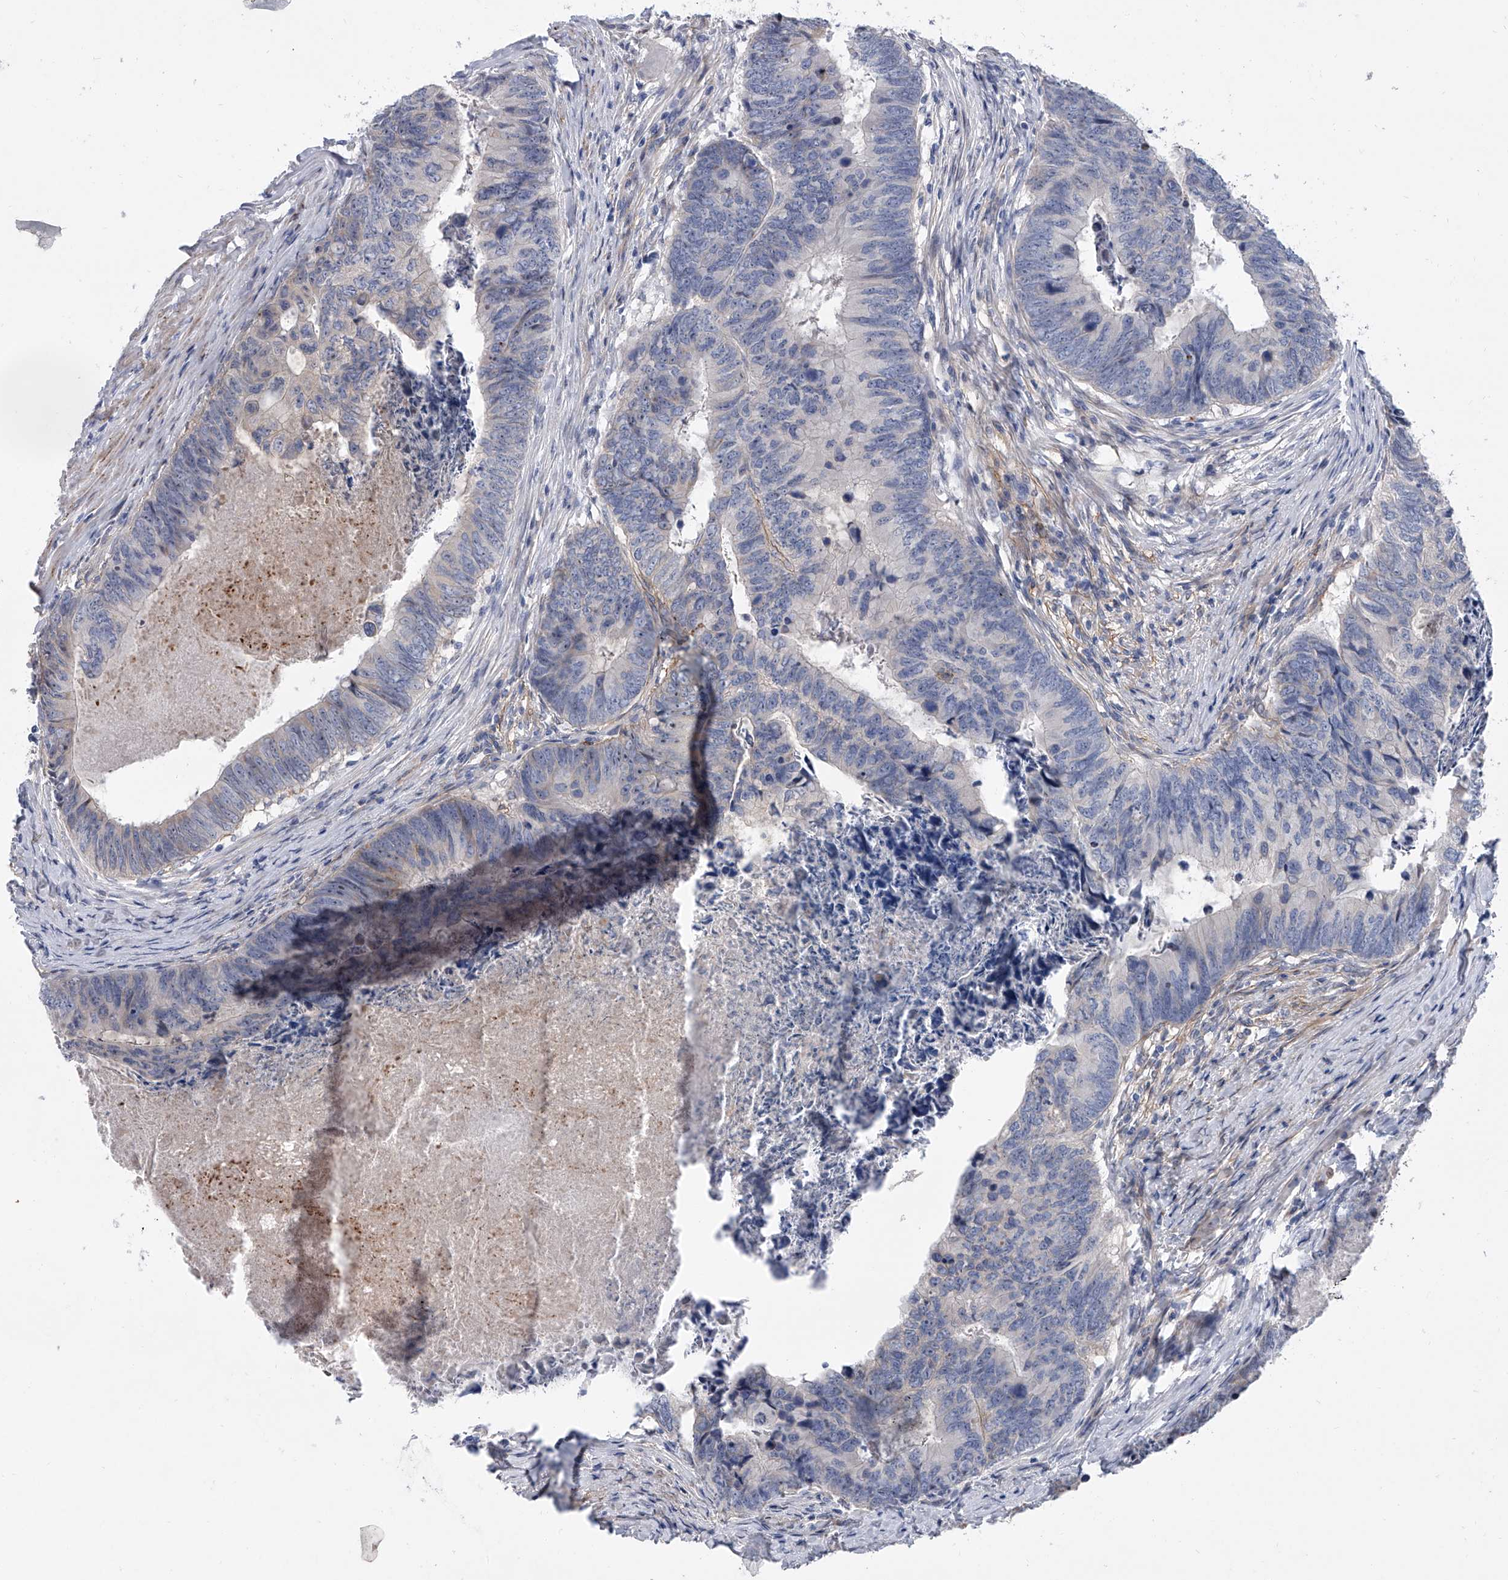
{"staining": {"intensity": "negative", "quantity": "none", "location": "none"}, "tissue": "colorectal cancer", "cell_type": "Tumor cells", "image_type": "cancer", "snomed": [{"axis": "morphology", "description": "Adenocarcinoma, NOS"}, {"axis": "topography", "description": "Colon"}], "caption": "Immunohistochemistry image of colorectal cancer (adenocarcinoma) stained for a protein (brown), which demonstrates no expression in tumor cells. (Brightfield microscopy of DAB (3,3'-diaminobenzidine) immunohistochemistry at high magnification).", "gene": "ALG14", "patient": {"sex": "female", "age": 67}}